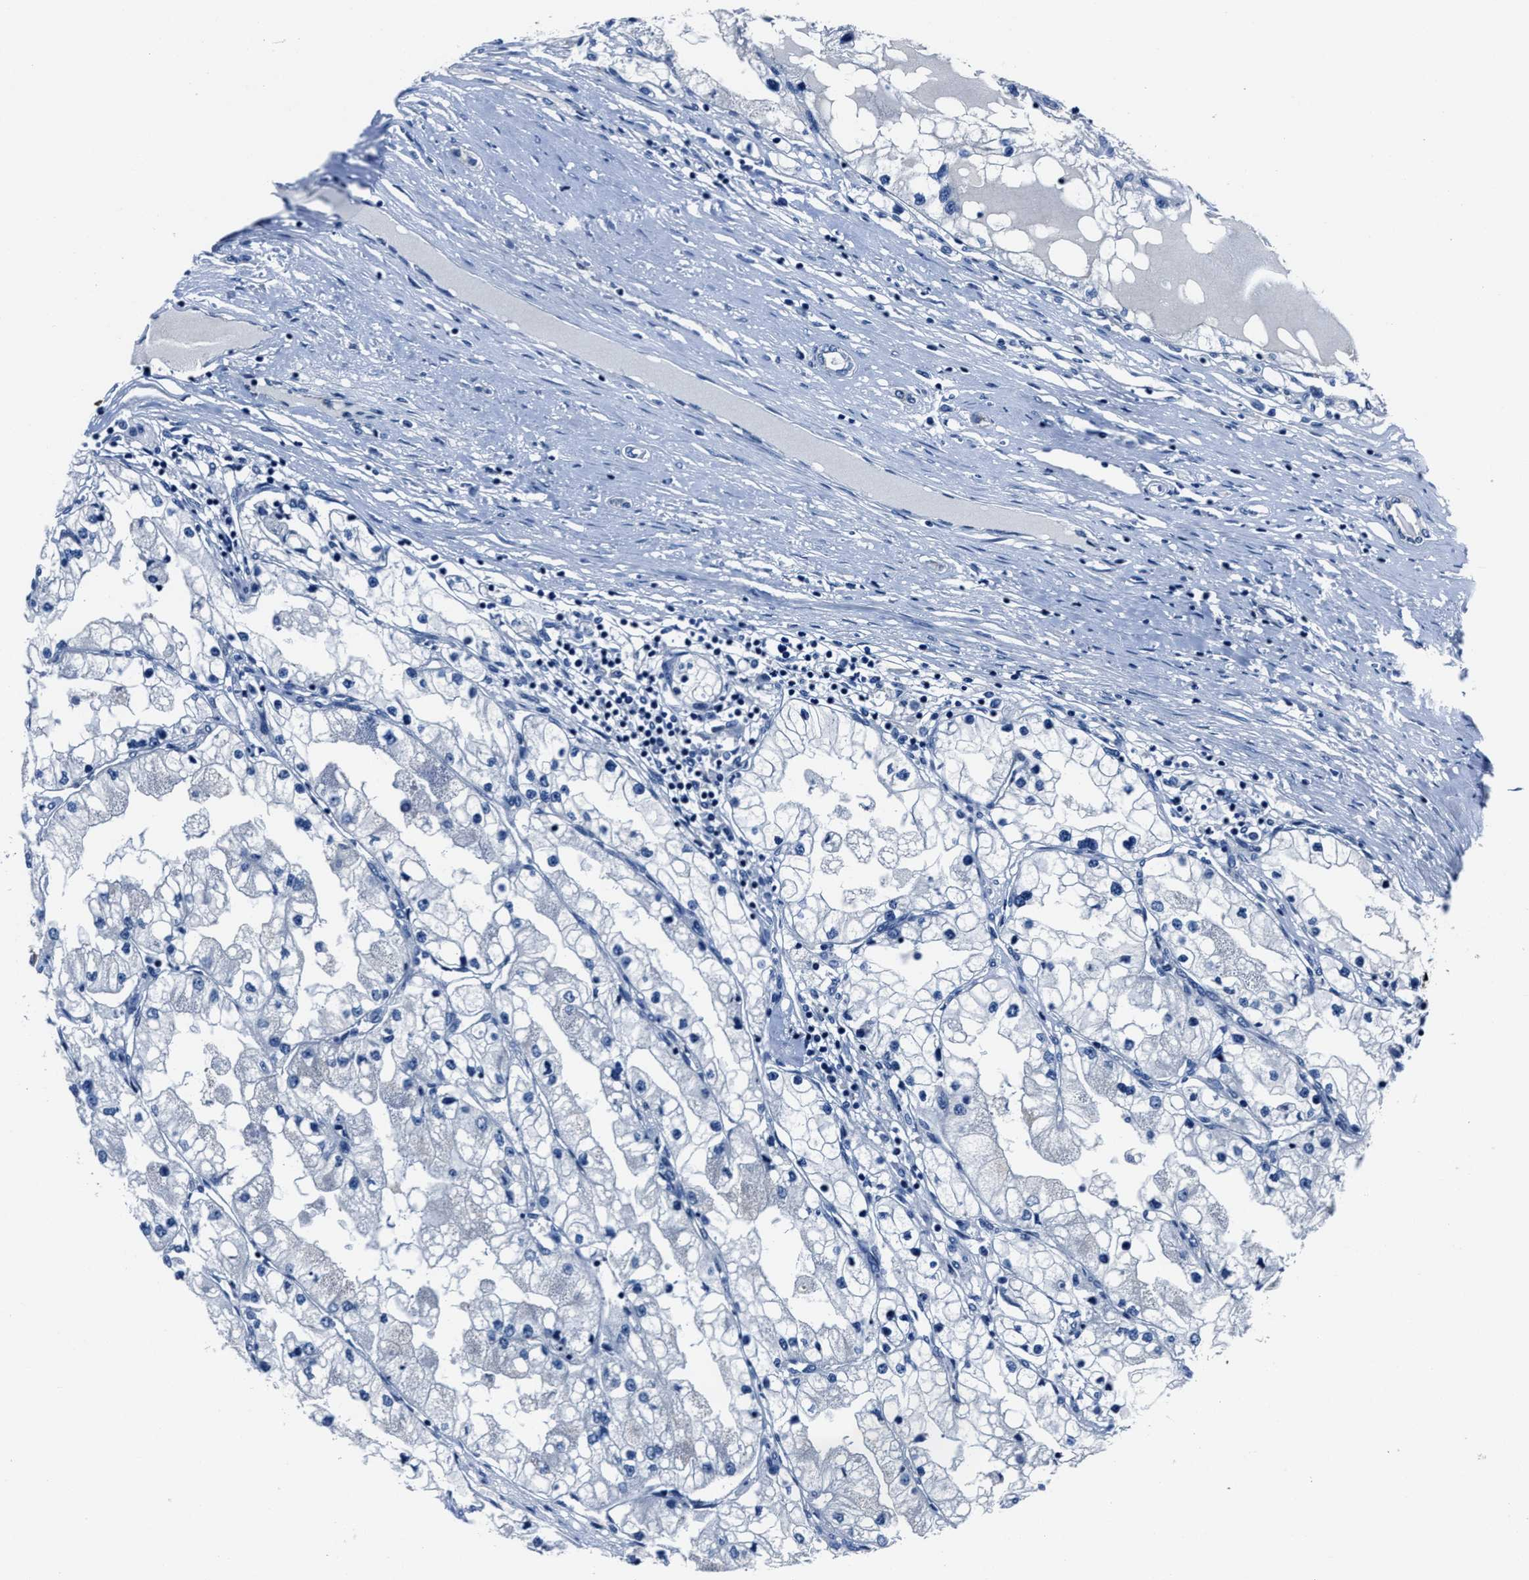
{"staining": {"intensity": "negative", "quantity": "none", "location": "none"}, "tissue": "renal cancer", "cell_type": "Tumor cells", "image_type": "cancer", "snomed": [{"axis": "morphology", "description": "Adenocarcinoma, NOS"}, {"axis": "topography", "description": "Kidney"}], "caption": "Histopathology image shows no significant protein positivity in tumor cells of renal cancer (adenocarcinoma).", "gene": "LMO7", "patient": {"sex": "male", "age": 68}}